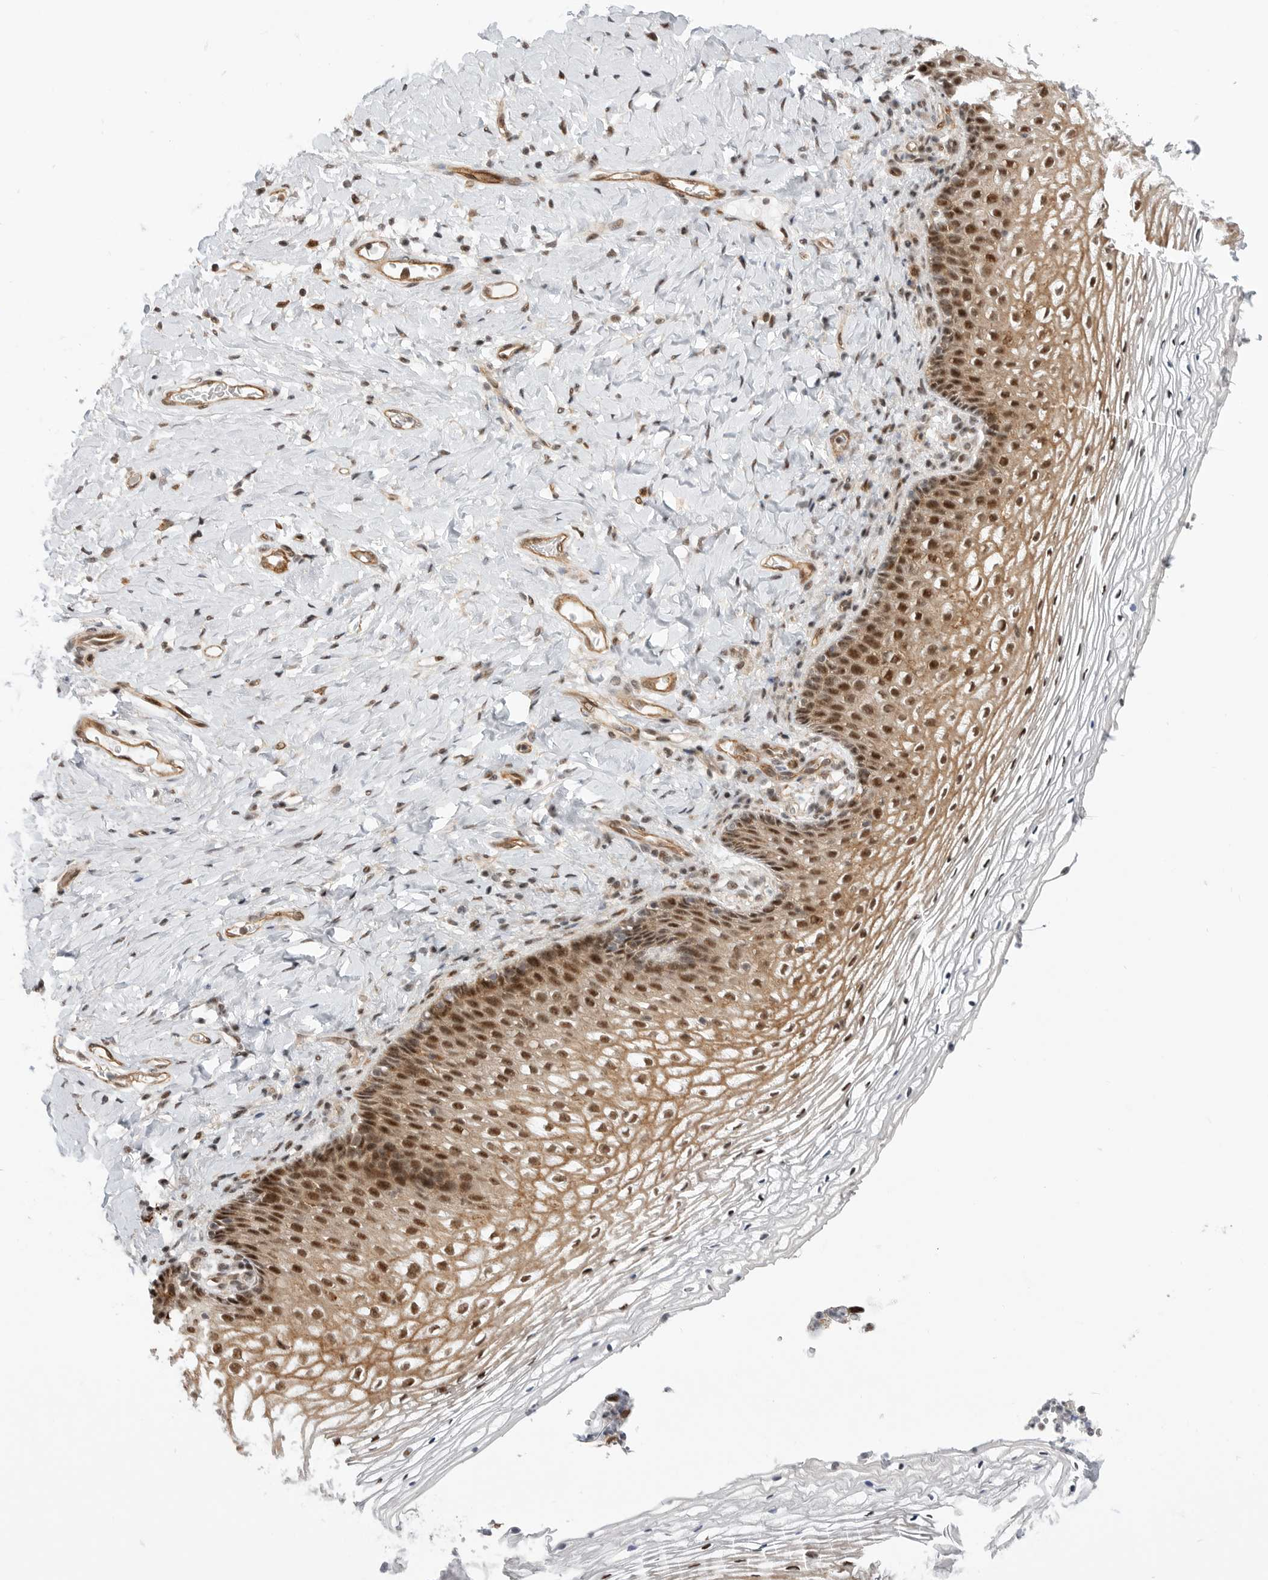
{"staining": {"intensity": "strong", "quantity": ">75%", "location": "cytoplasmic/membranous,nuclear"}, "tissue": "vagina", "cell_type": "Squamous epithelial cells", "image_type": "normal", "snomed": [{"axis": "morphology", "description": "Normal tissue, NOS"}, {"axis": "topography", "description": "Vagina"}], "caption": "Squamous epithelial cells reveal high levels of strong cytoplasmic/membranous,nuclear staining in approximately >75% of cells in benign human vagina.", "gene": "GPATCH2", "patient": {"sex": "female", "age": 60}}